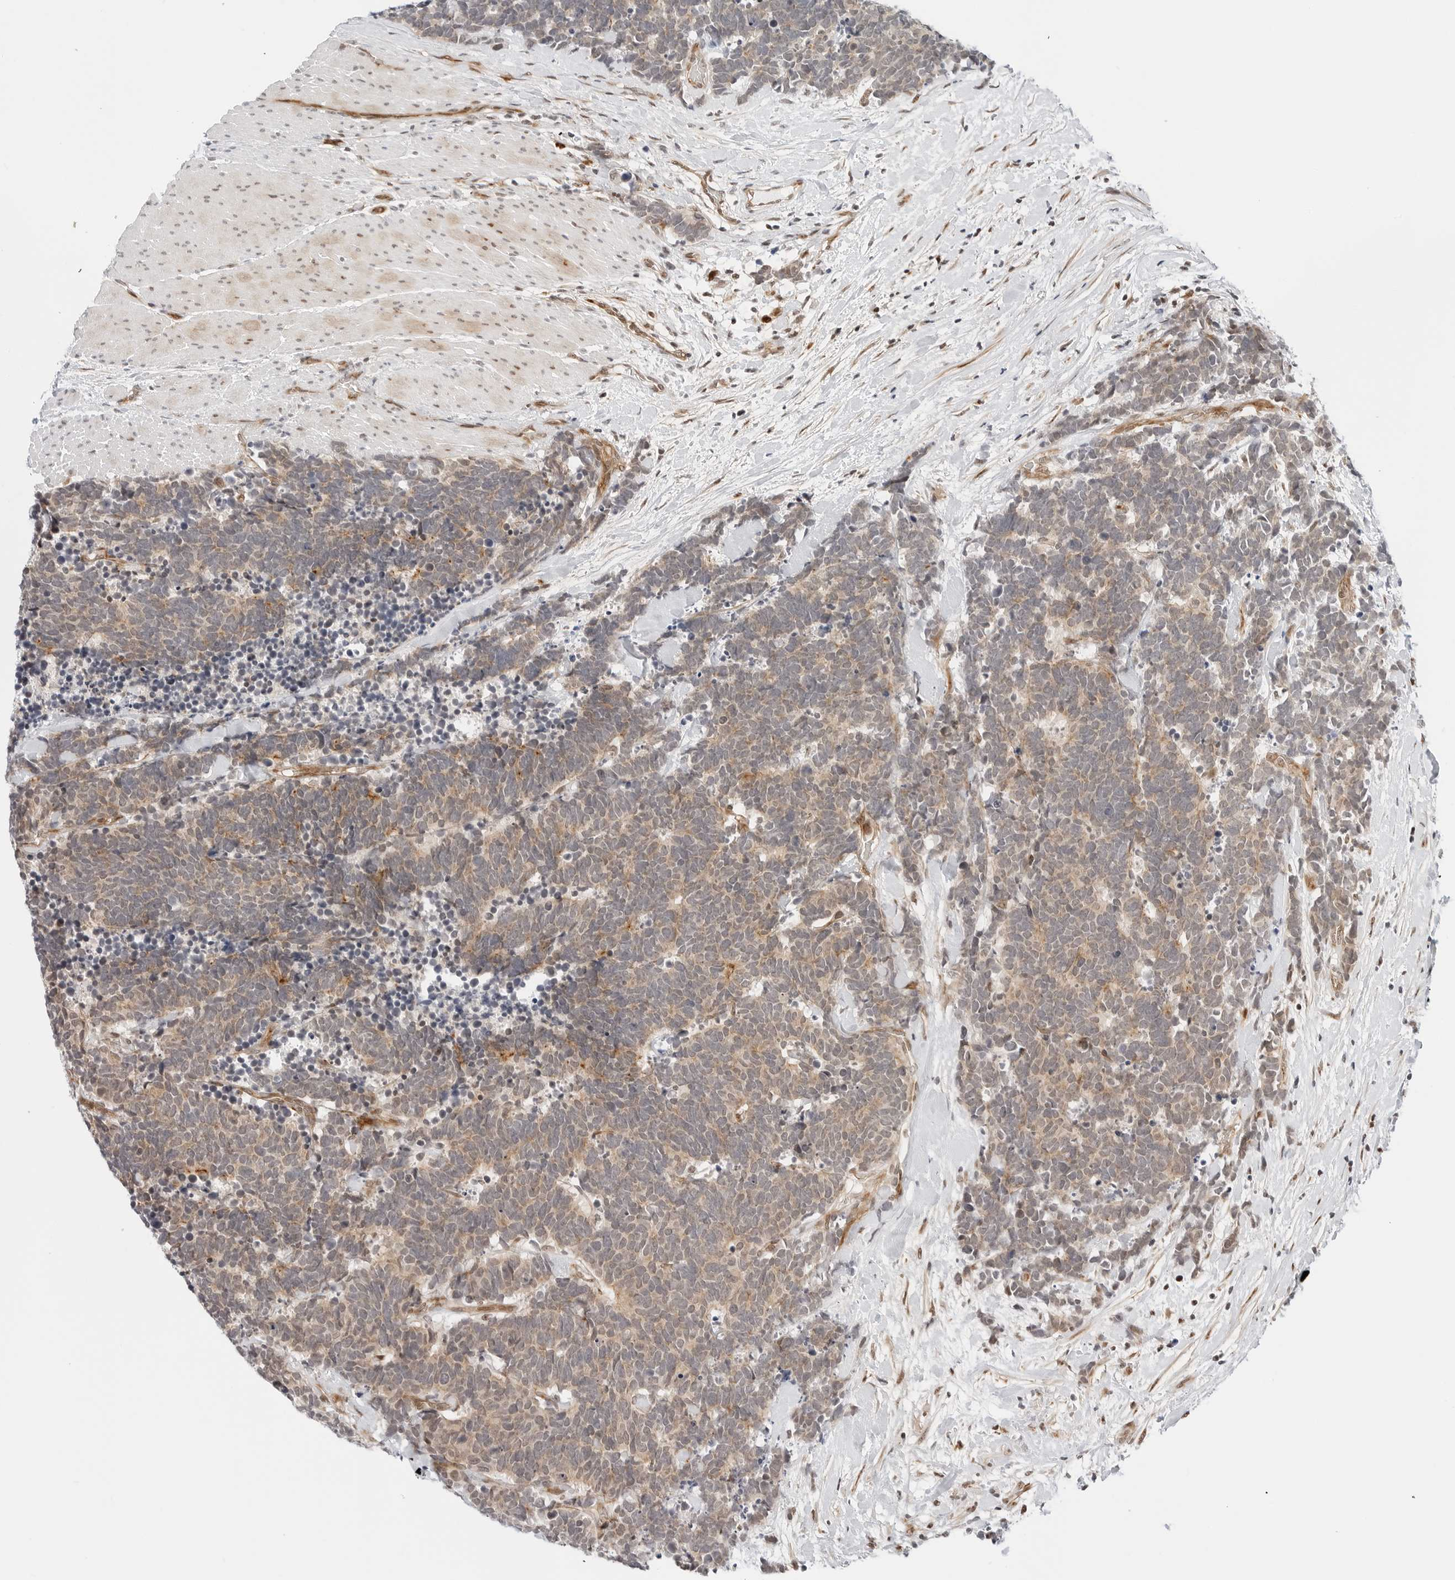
{"staining": {"intensity": "weak", "quantity": "<25%", "location": "cytoplasmic/membranous"}, "tissue": "carcinoid", "cell_type": "Tumor cells", "image_type": "cancer", "snomed": [{"axis": "morphology", "description": "Carcinoma, NOS"}, {"axis": "morphology", "description": "Carcinoid, malignant, NOS"}, {"axis": "topography", "description": "Urinary bladder"}], "caption": "High magnification brightfield microscopy of carcinoid (malignant) stained with DAB (brown) and counterstained with hematoxylin (blue): tumor cells show no significant expression. Nuclei are stained in blue.", "gene": "ZNF613", "patient": {"sex": "male", "age": 57}}